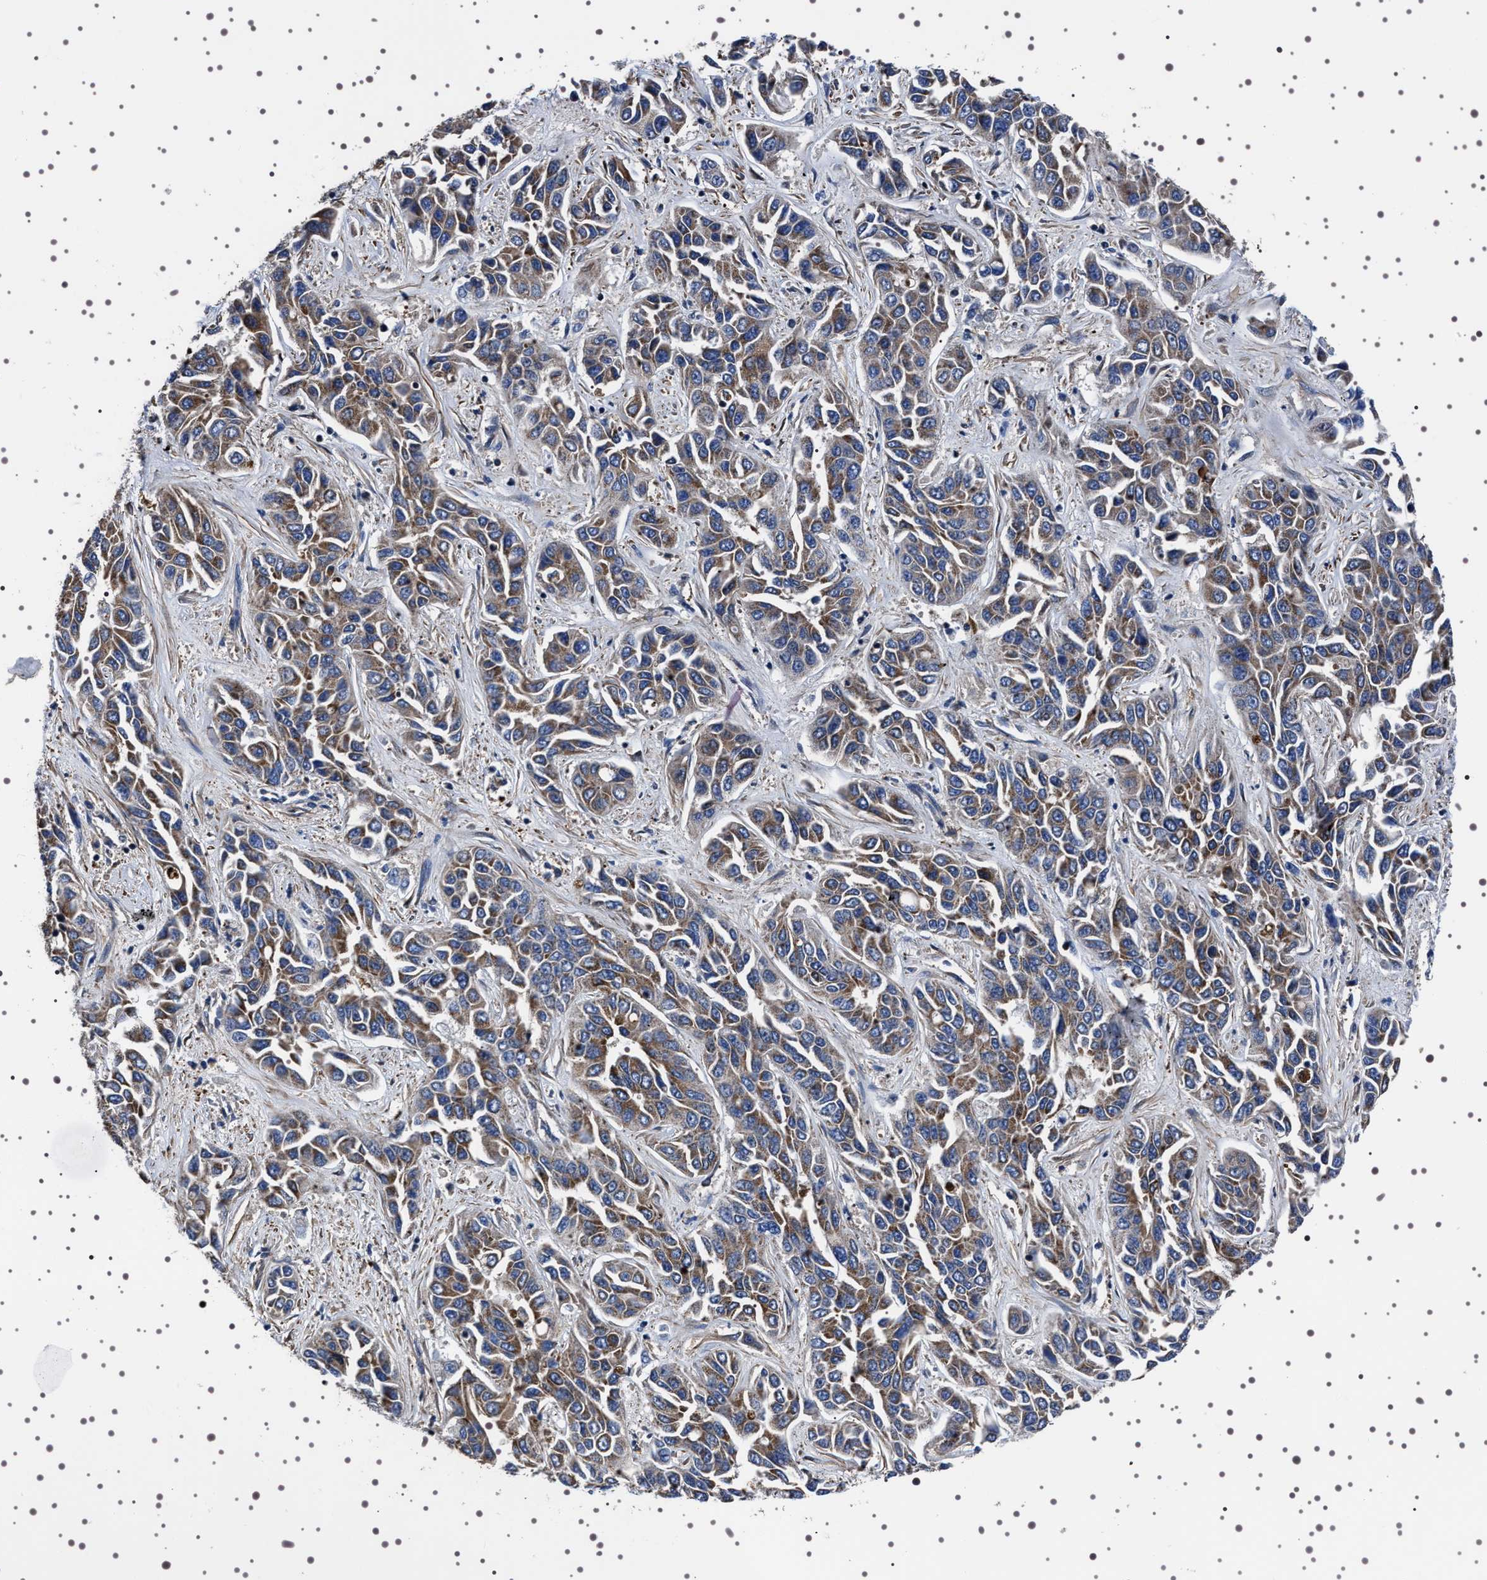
{"staining": {"intensity": "moderate", "quantity": ">75%", "location": "cytoplasmic/membranous"}, "tissue": "liver cancer", "cell_type": "Tumor cells", "image_type": "cancer", "snomed": [{"axis": "morphology", "description": "Cholangiocarcinoma"}, {"axis": "topography", "description": "Liver"}], "caption": "High-magnification brightfield microscopy of liver cancer (cholangiocarcinoma) stained with DAB (3,3'-diaminobenzidine) (brown) and counterstained with hematoxylin (blue). tumor cells exhibit moderate cytoplasmic/membranous positivity is appreciated in about>75% of cells. The staining was performed using DAB, with brown indicating positive protein expression. Nuclei are stained blue with hematoxylin.", "gene": "WDR1", "patient": {"sex": "female", "age": 52}}